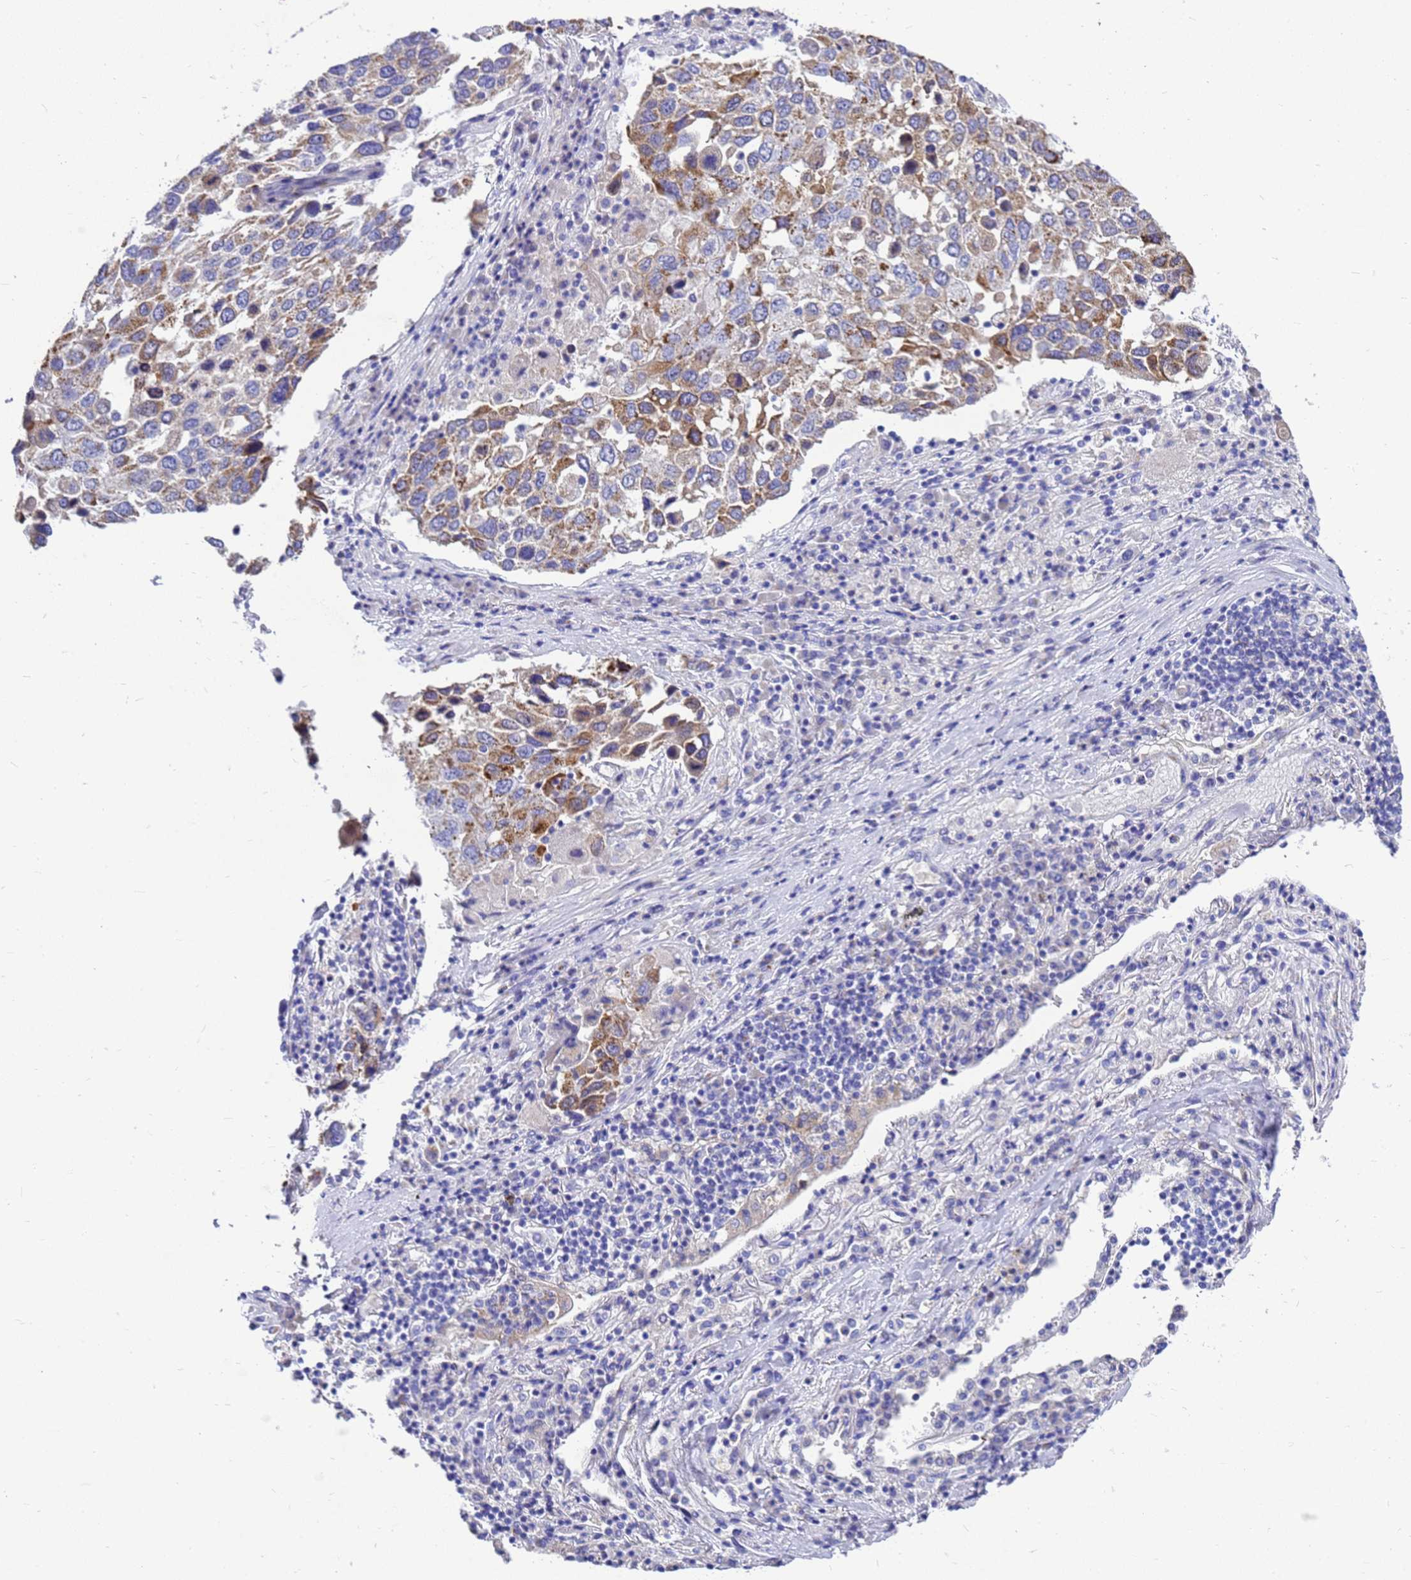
{"staining": {"intensity": "moderate", "quantity": ">75%", "location": "cytoplasmic/membranous"}, "tissue": "lung cancer", "cell_type": "Tumor cells", "image_type": "cancer", "snomed": [{"axis": "morphology", "description": "Squamous cell carcinoma, NOS"}, {"axis": "topography", "description": "Lung"}], "caption": "High-magnification brightfield microscopy of lung cancer (squamous cell carcinoma) stained with DAB (brown) and counterstained with hematoxylin (blue). tumor cells exhibit moderate cytoplasmic/membranous staining is identified in approximately>75% of cells.", "gene": "OR52E2", "patient": {"sex": "male", "age": 65}}